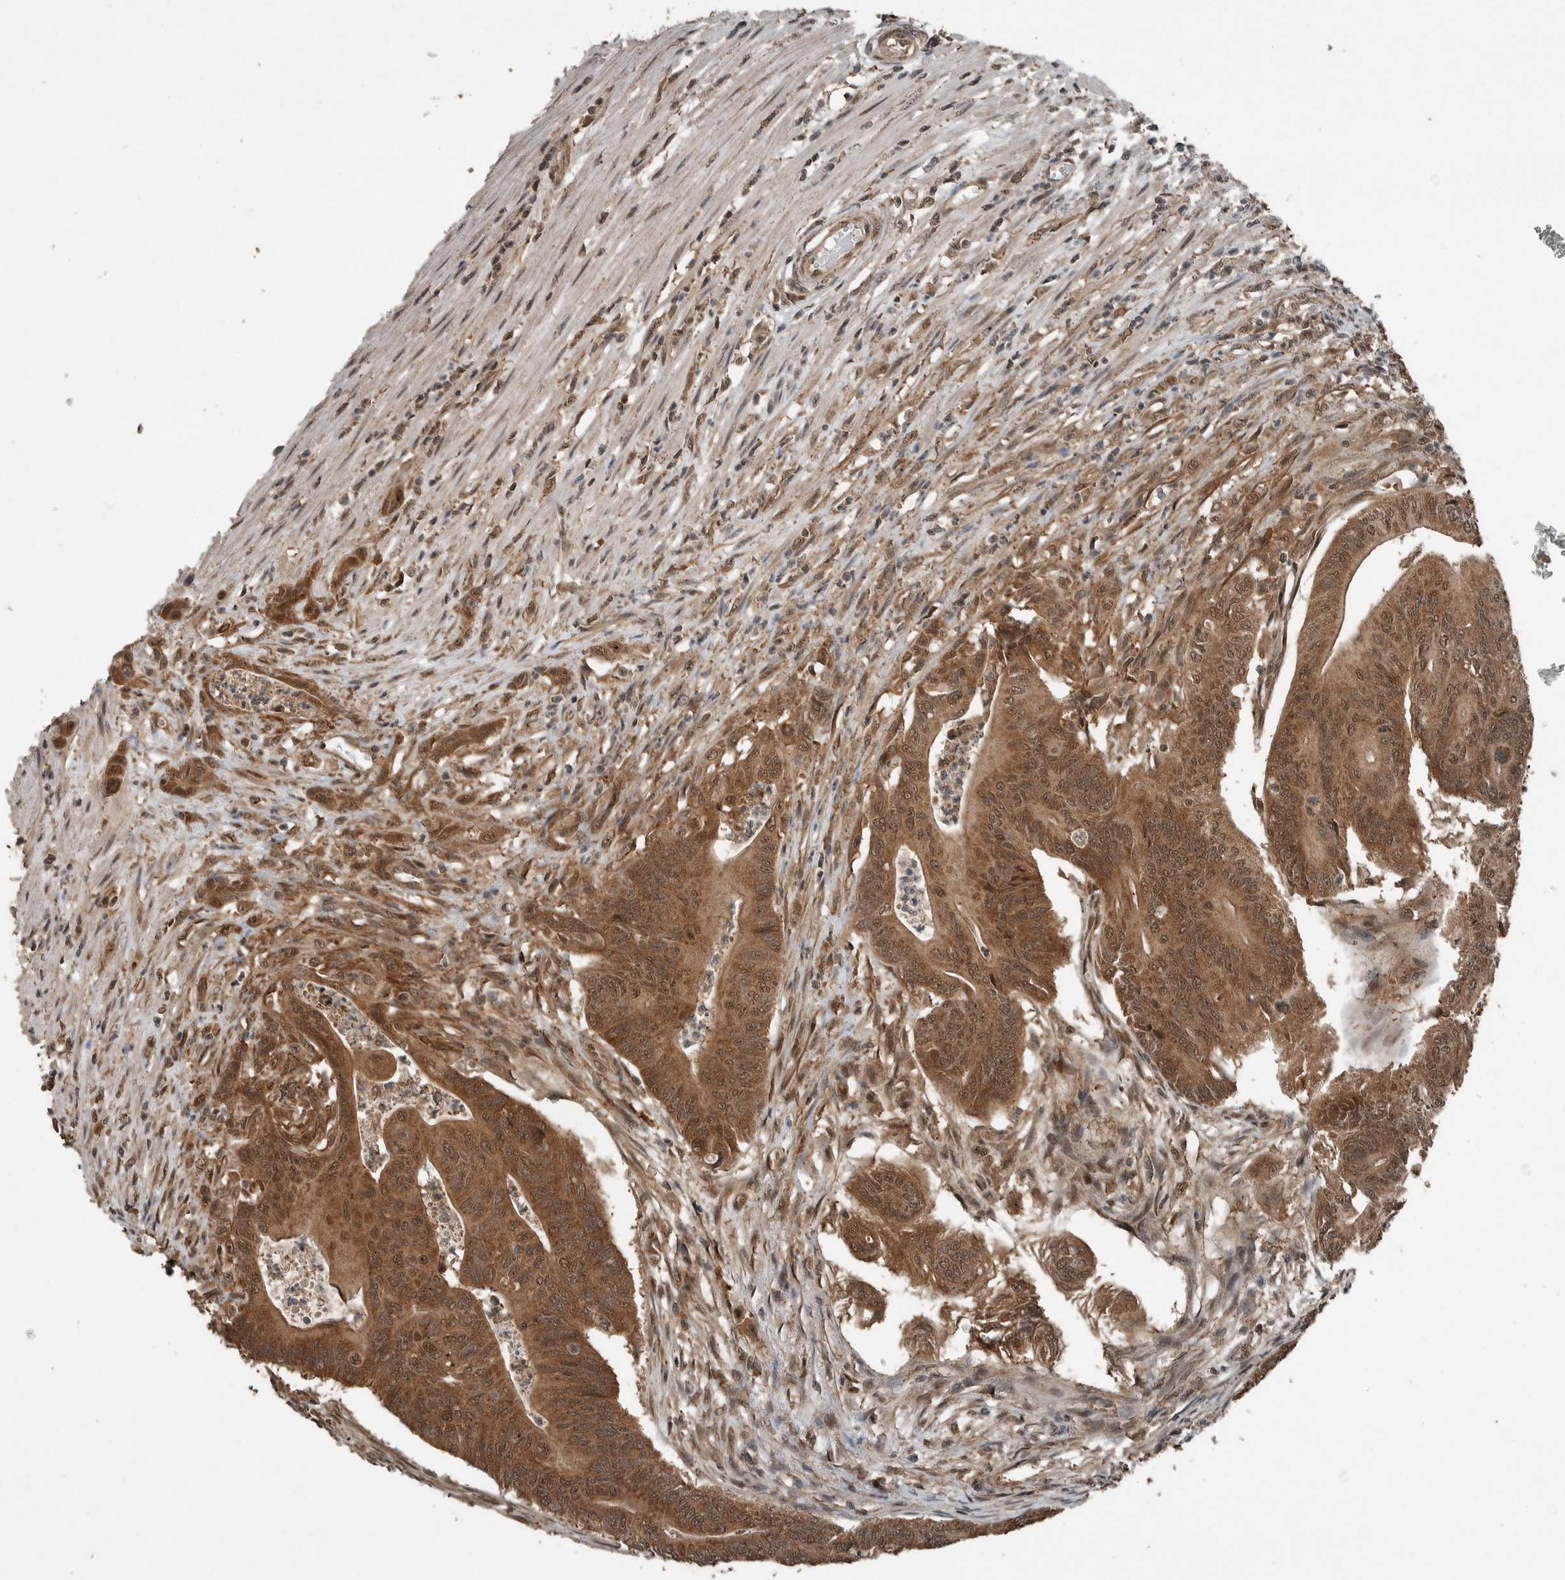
{"staining": {"intensity": "moderate", "quantity": ">75%", "location": "cytoplasmic/membranous"}, "tissue": "colorectal cancer", "cell_type": "Tumor cells", "image_type": "cancer", "snomed": [{"axis": "morphology", "description": "Adenoma, NOS"}, {"axis": "morphology", "description": "Adenocarcinoma, NOS"}, {"axis": "topography", "description": "Colon"}], "caption": "Colorectal adenoma stained for a protein shows moderate cytoplasmic/membranous positivity in tumor cells. The staining was performed using DAB (3,3'-diaminobenzidine) to visualize the protein expression in brown, while the nuclei were stained in blue with hematoxylin (Magnification: 20x).", "gene": "MYO1E", "patient": {"sex": "male", "age": 79}}